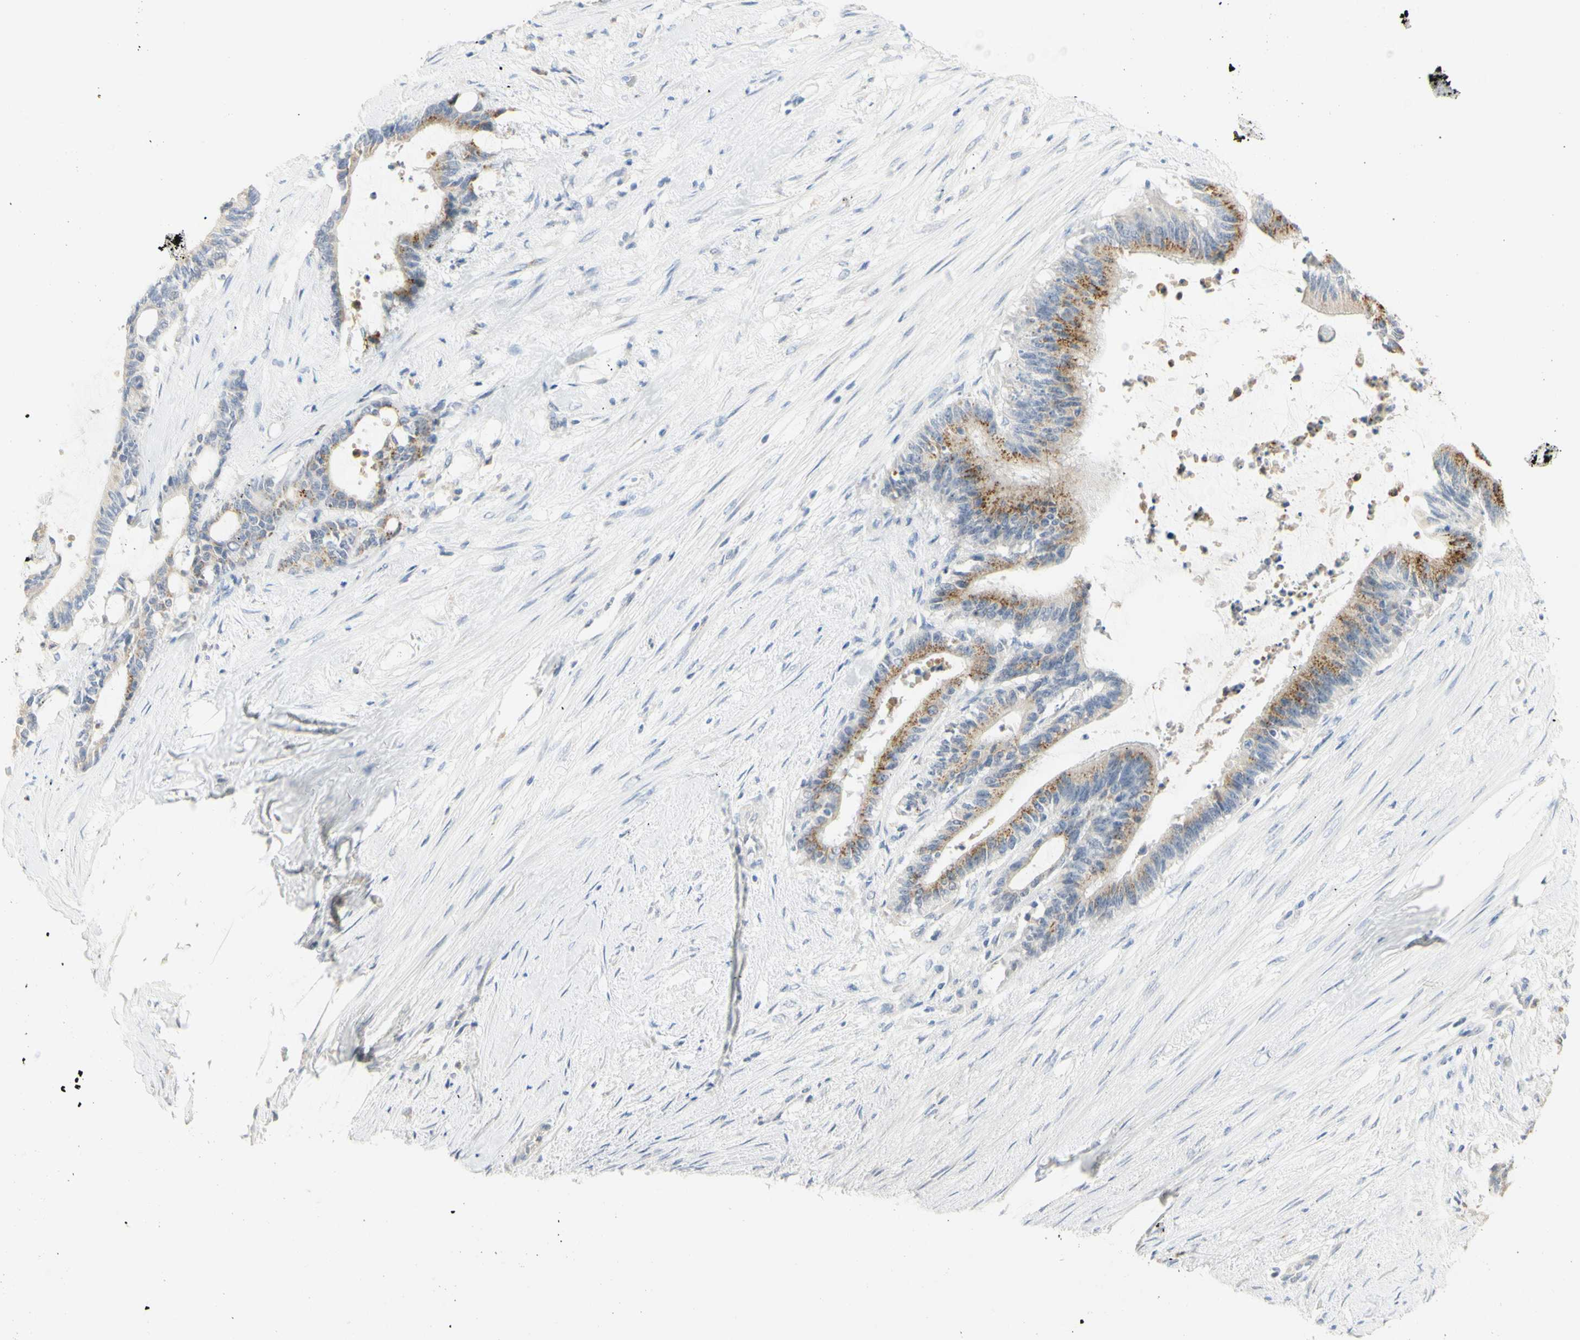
{"staining": {"intensity": "moderate", "quantity": ">75%", "location": "cytoplasmic/membranous"}, "tissue": "liver cancer", "cell_type": "Tumor cells", "image_type": "cancer", "snomed": [{"axis": "morphology", "description": "Cholangiocarcinoma"}, {"axis": "topography", "description": "Liver"}], "caption": "Cholangiocarcinoma (liver) stained for a protein shows moderate cytoplasmic/membranous positivity in tumor cells.", "gene": "B4GALNT3", "patient": {"sex": "female", "age": 73}}